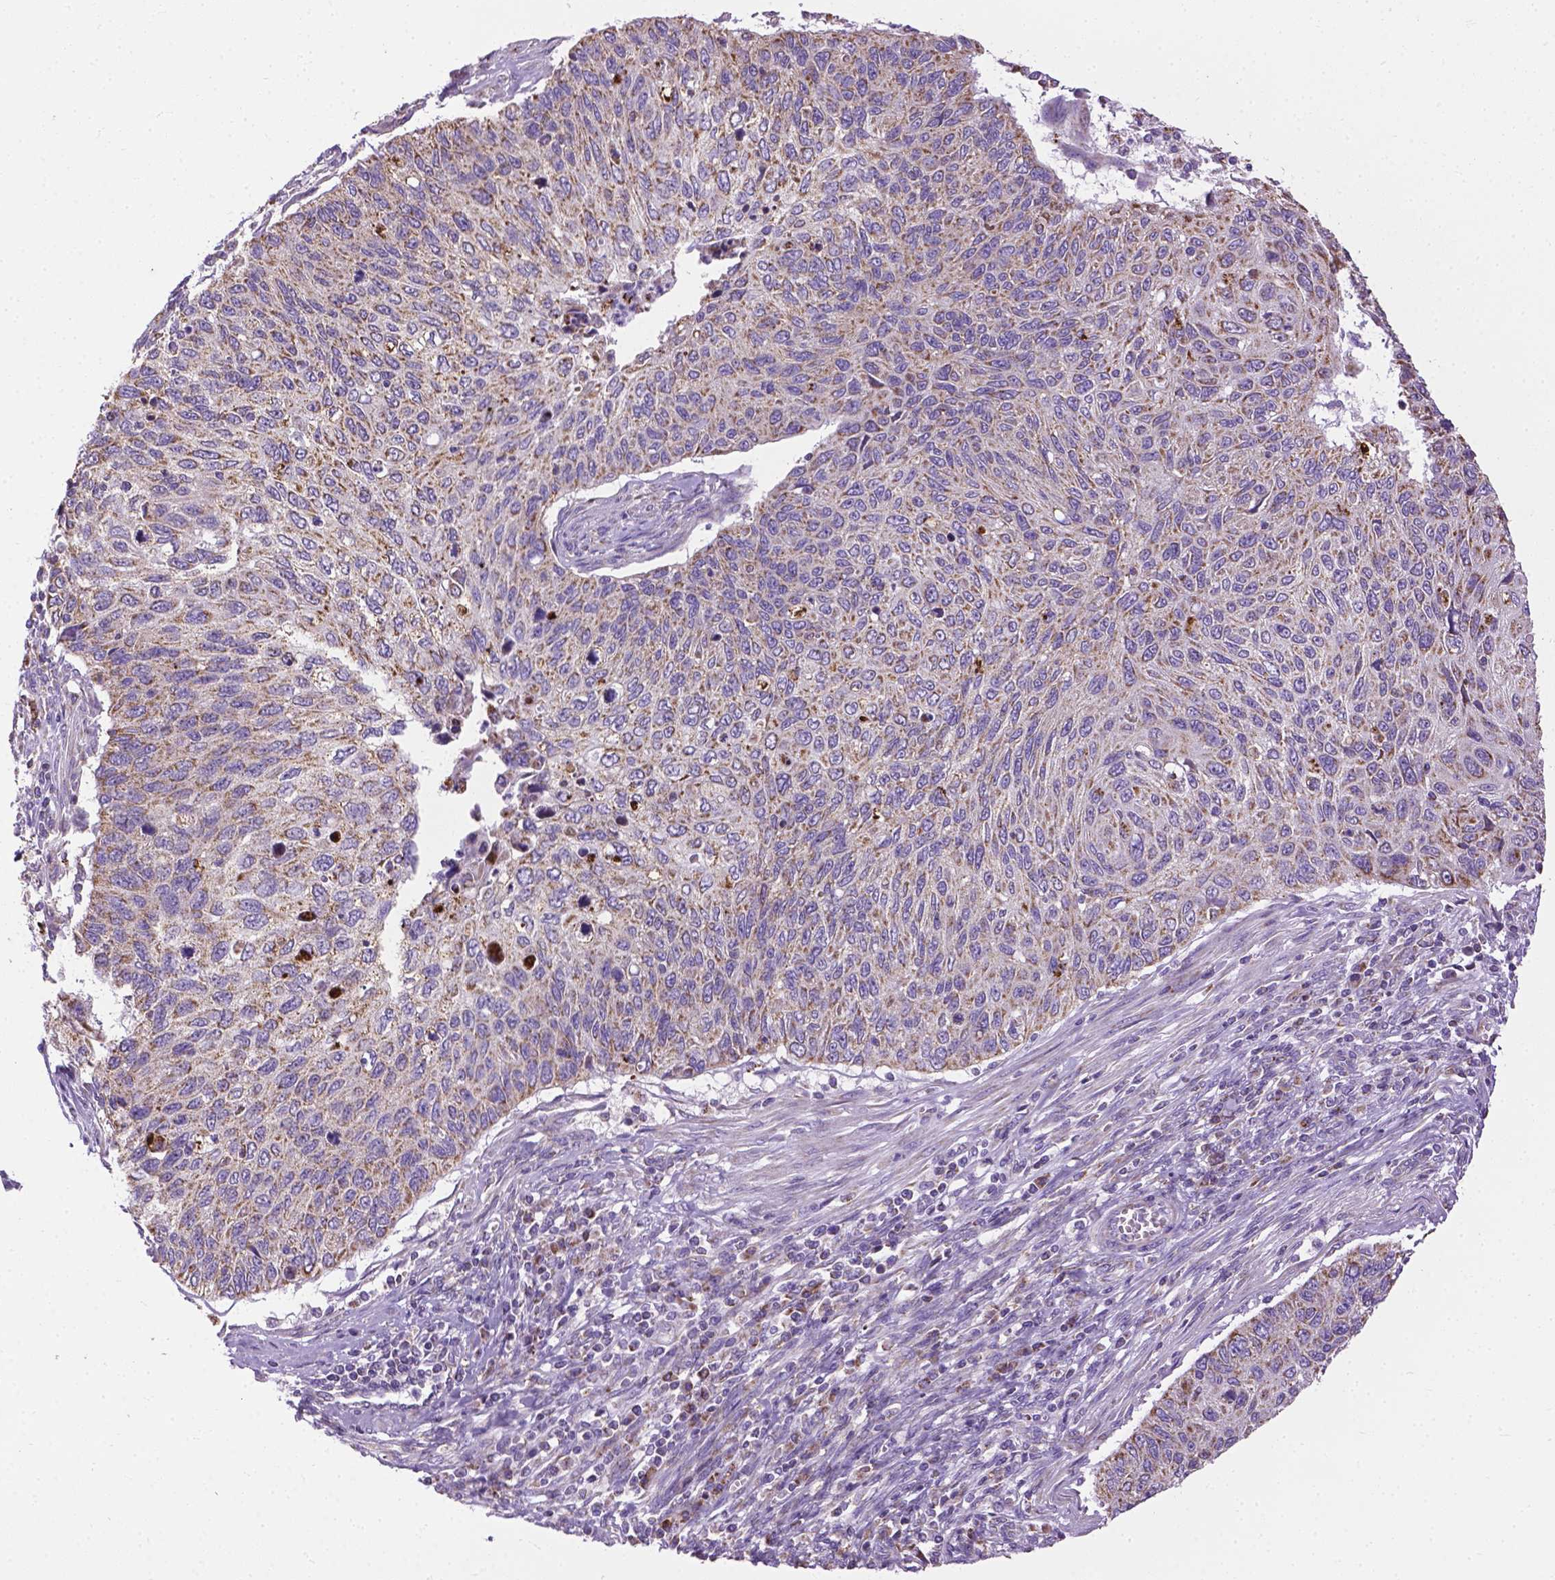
{"staining": {"intensity": "moderate", "quantity": "25%-75%", "location": "cytoplasmic/membranous"}, "tissue": "cervical cancer", "cell_type": "Tumor cells", "image_type": "cancer", "snomed": [{"axis": "morphology", "description": "Squamous cell carcinoma, NOS"}, {"axis": "topography", "description": "Cervix"}], "caption": "Cervical cancer (squamous cell carcinoma) stained for a protein (brown) reveals moderate cytoplasmic/membranous positive expression in about 25%-75% of tumor cells.", "gene": "VDAC1", "patient": {"sex": "female", "age": 70}}